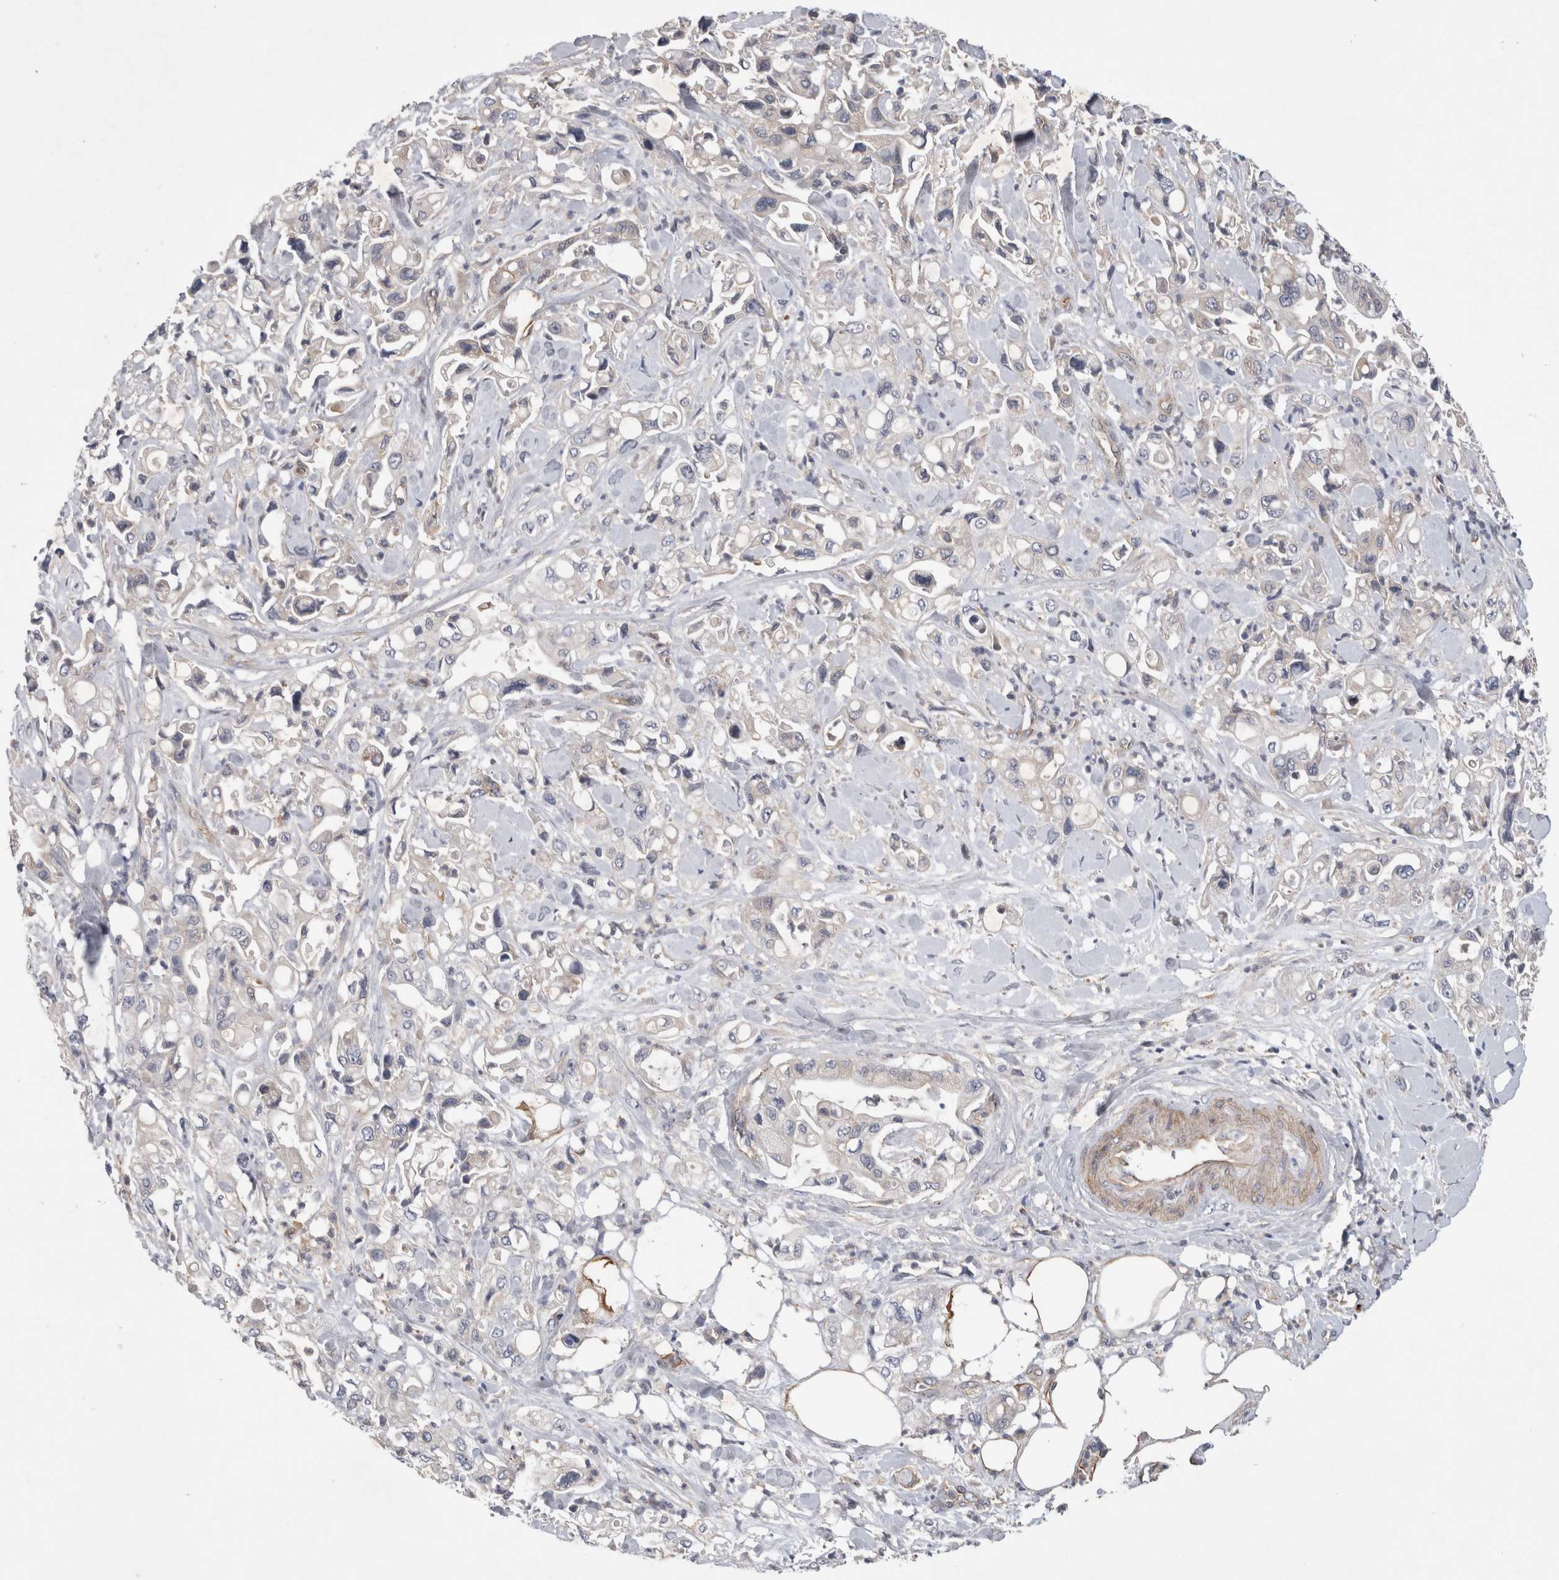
{"staining": {"intensity": "negative", "quantity": "none", "location": "none"}, "tissue": "pancreatic cancer", "cell_type": "Tumor cells", "image_type": "cancer", "snomed": [{"axis": "morphology", "description": "Adenocarcinoma, NOS"}, {"axis": "topography", "description": "Pancreas"}], "caption": "The image demonstrates no staining of tumor cells in pancreatic cancer (adenocarcinoma).", "gene": "ANKFY1", "patient": {"sex": "male", "age": 70}}